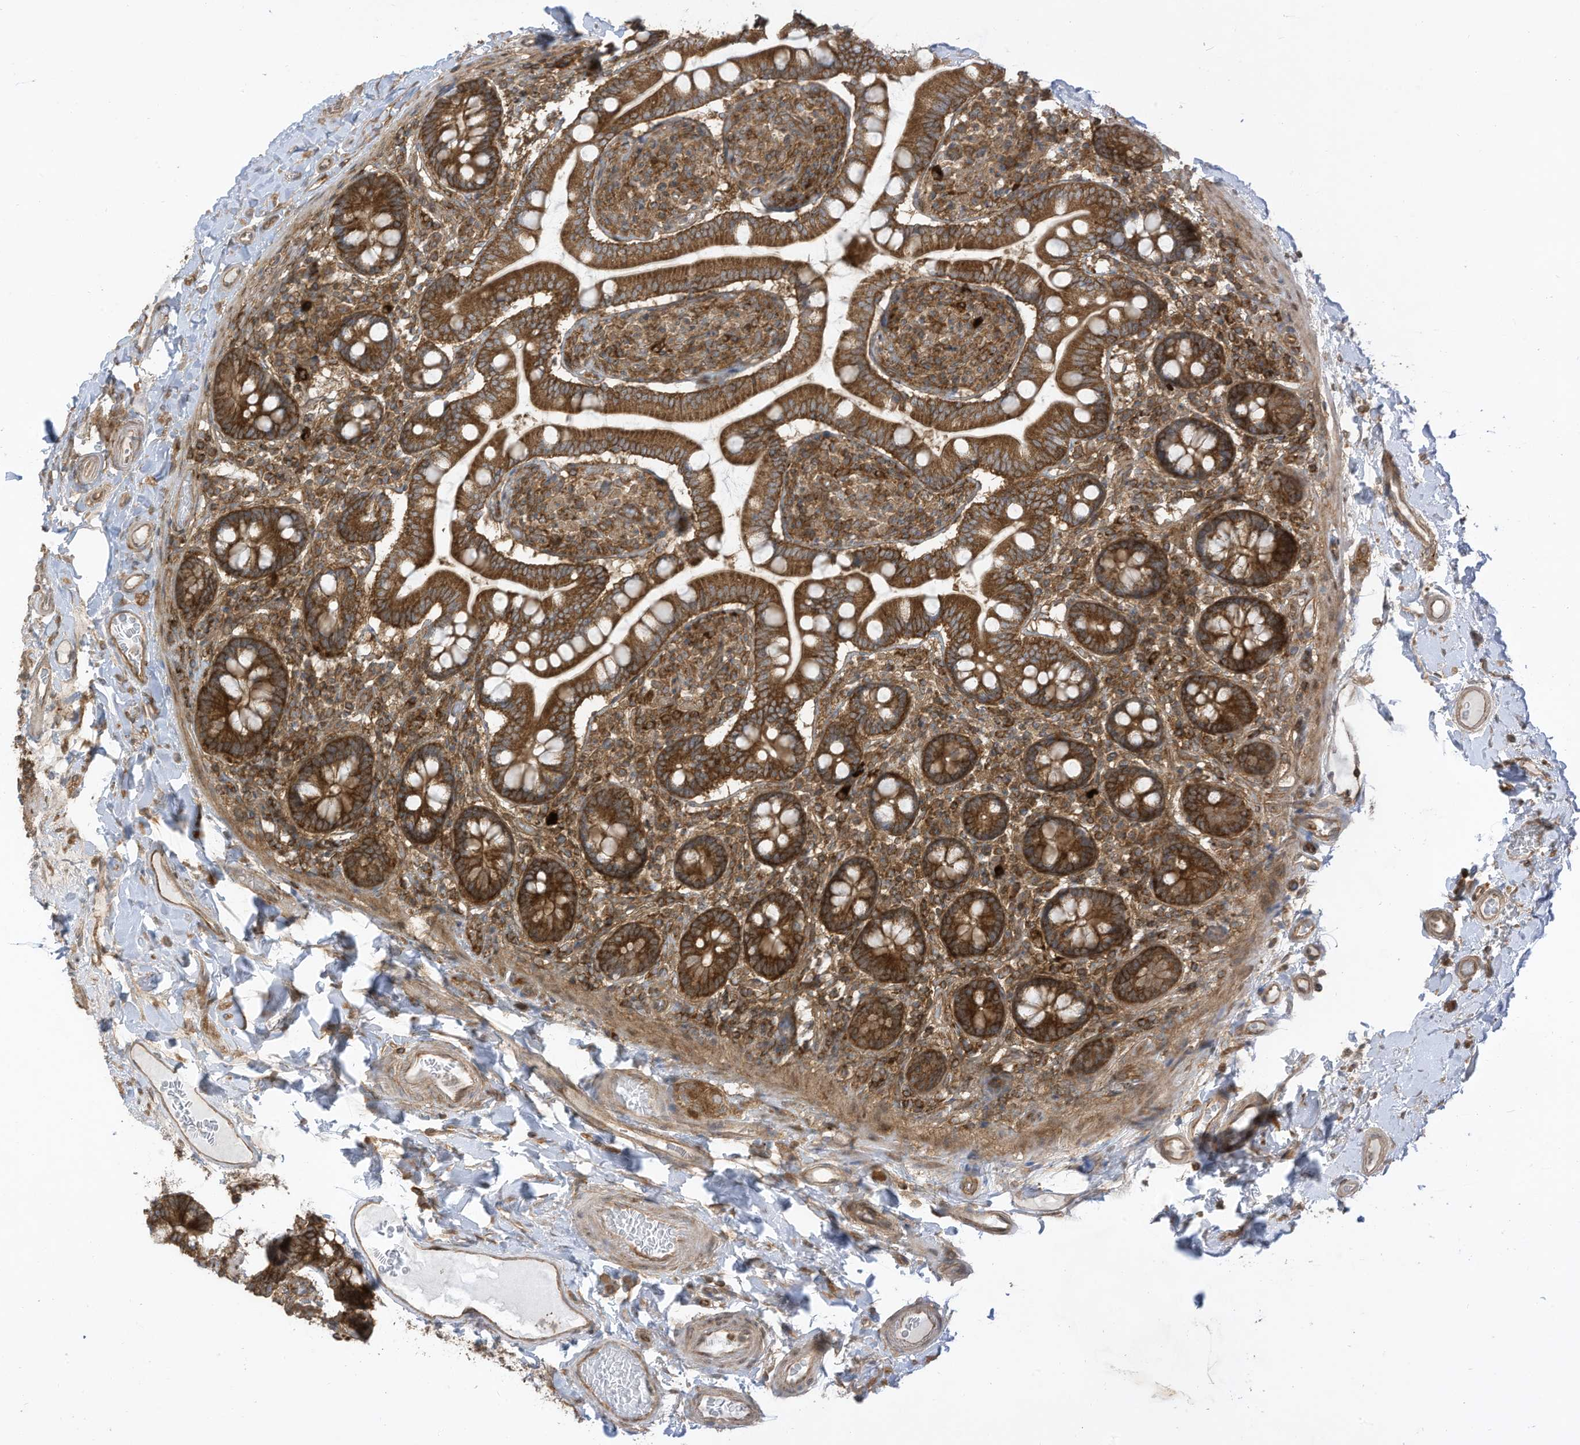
{"staining": {"intensity": "strong", "quantity": ">75%", "location": "cytoplasmic/membranous"}, "tissue": "small intestine", "cell_type": "Glandular cells", "image_type": "normal", "snomed": [{"axis": "morphology", "description": "Normal tissue, NOS"}, {"axis": "topography", "description": "Small intestine"}], "caption": "Approximately >75% of glandular cells in benign small intestine exhibit strong cytoplasmic/membranous protein positivity as visualized by brown immunohistochemical staining.", "gene": "REPS1", "patient": {"sex": "female", "age": 64}}